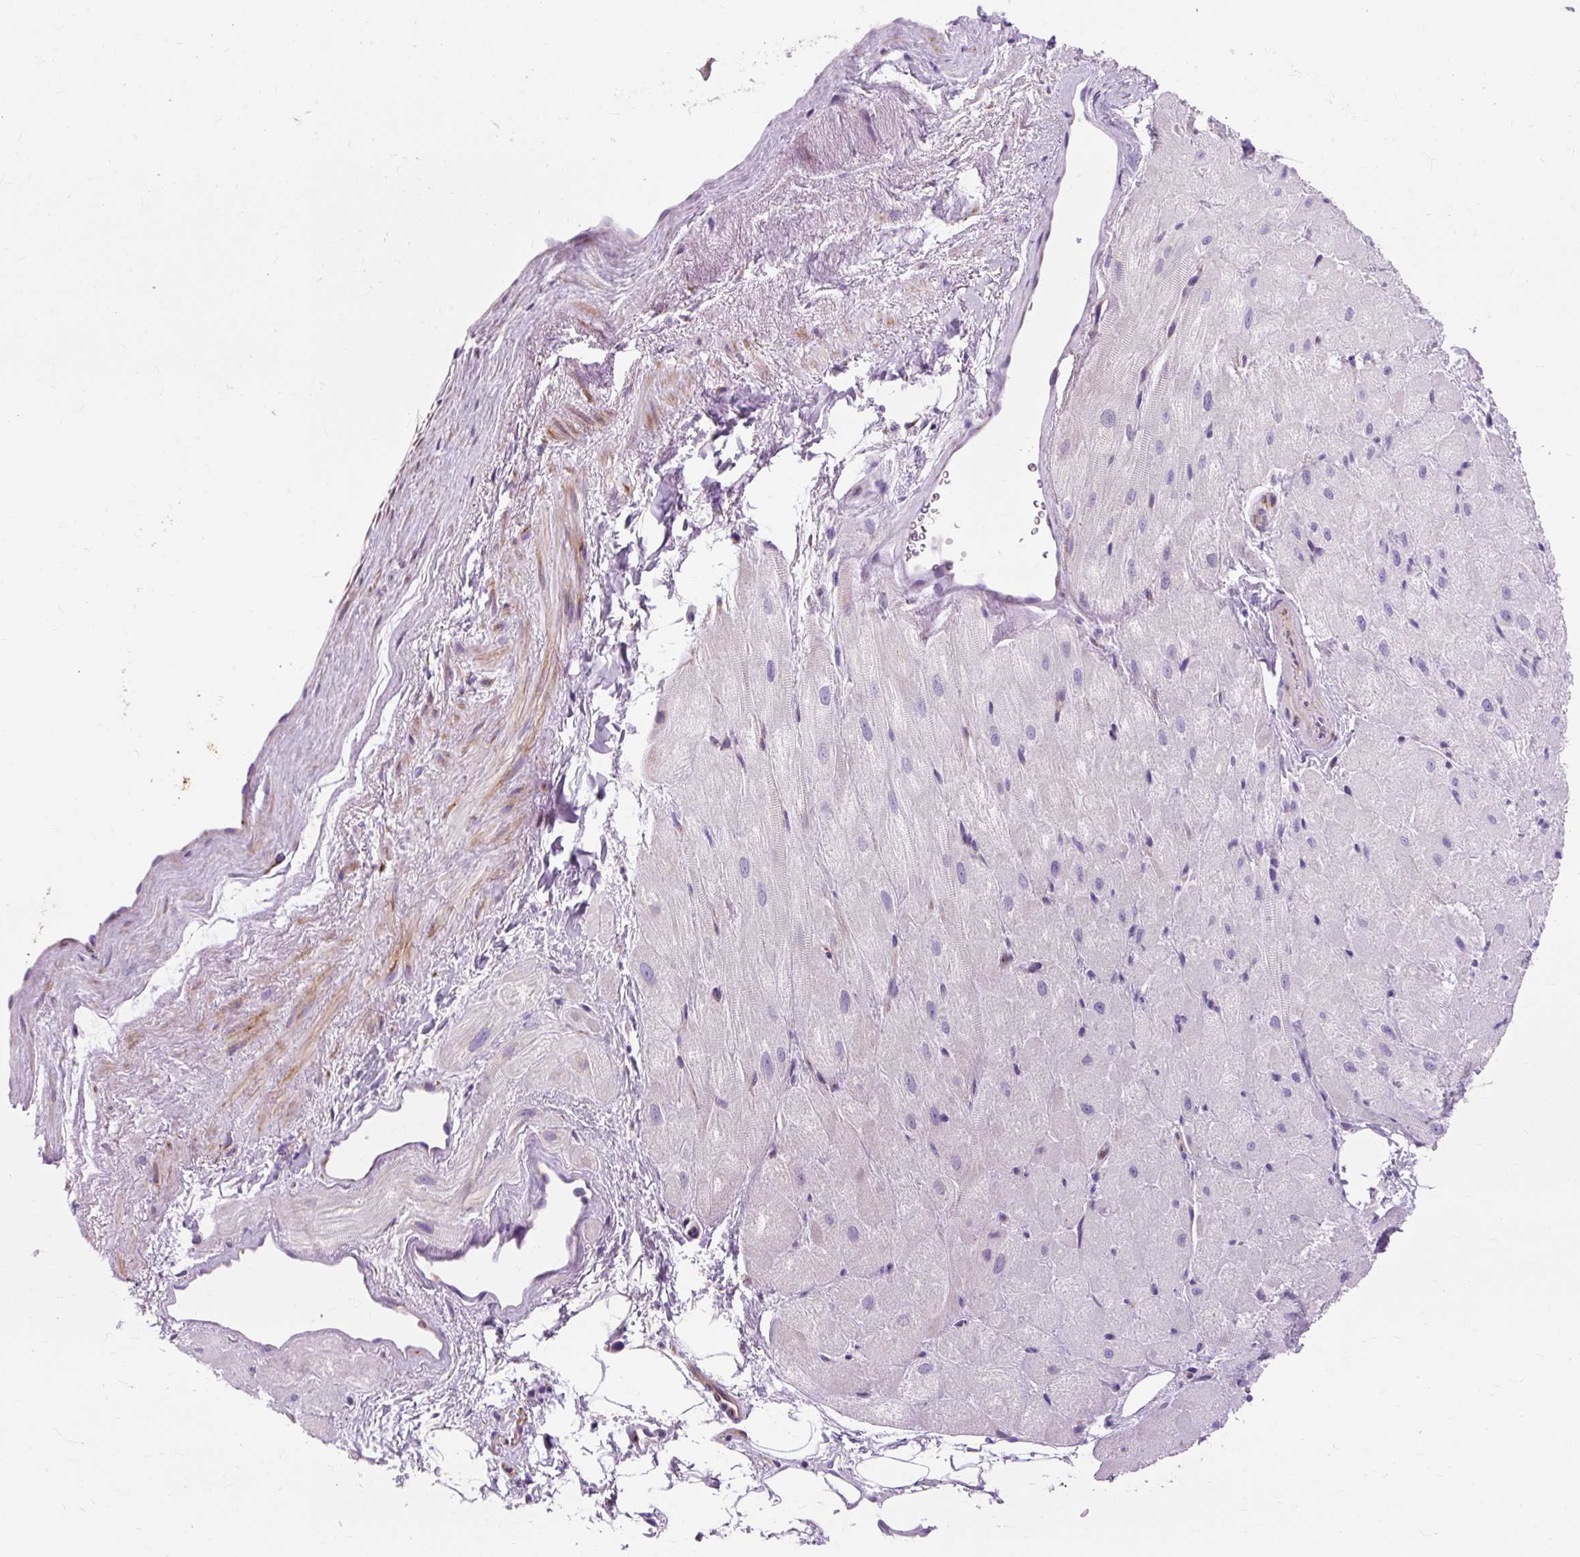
{"staining": {"intensity": "negative", "quantity": "none", "location": "none"}, "tissue": "heart muscle", "cell_type": "Cardiomyocytes", "image_type": "normal", "snomed": [{"axis": "morphology", "description": "Normal tissue, NOS"}, {"axis": "topography", "description": "Heart"}], "caption": "There is no significant expression in cardiomyocytes of heart muscle. Brightfield microscopy of immunohistochemistry stained with DAB (brown) and hematoxylin (blue), captured at high magnification.", "gene": "TMEM89", "patient": {"sex": "male", "age": 62}}